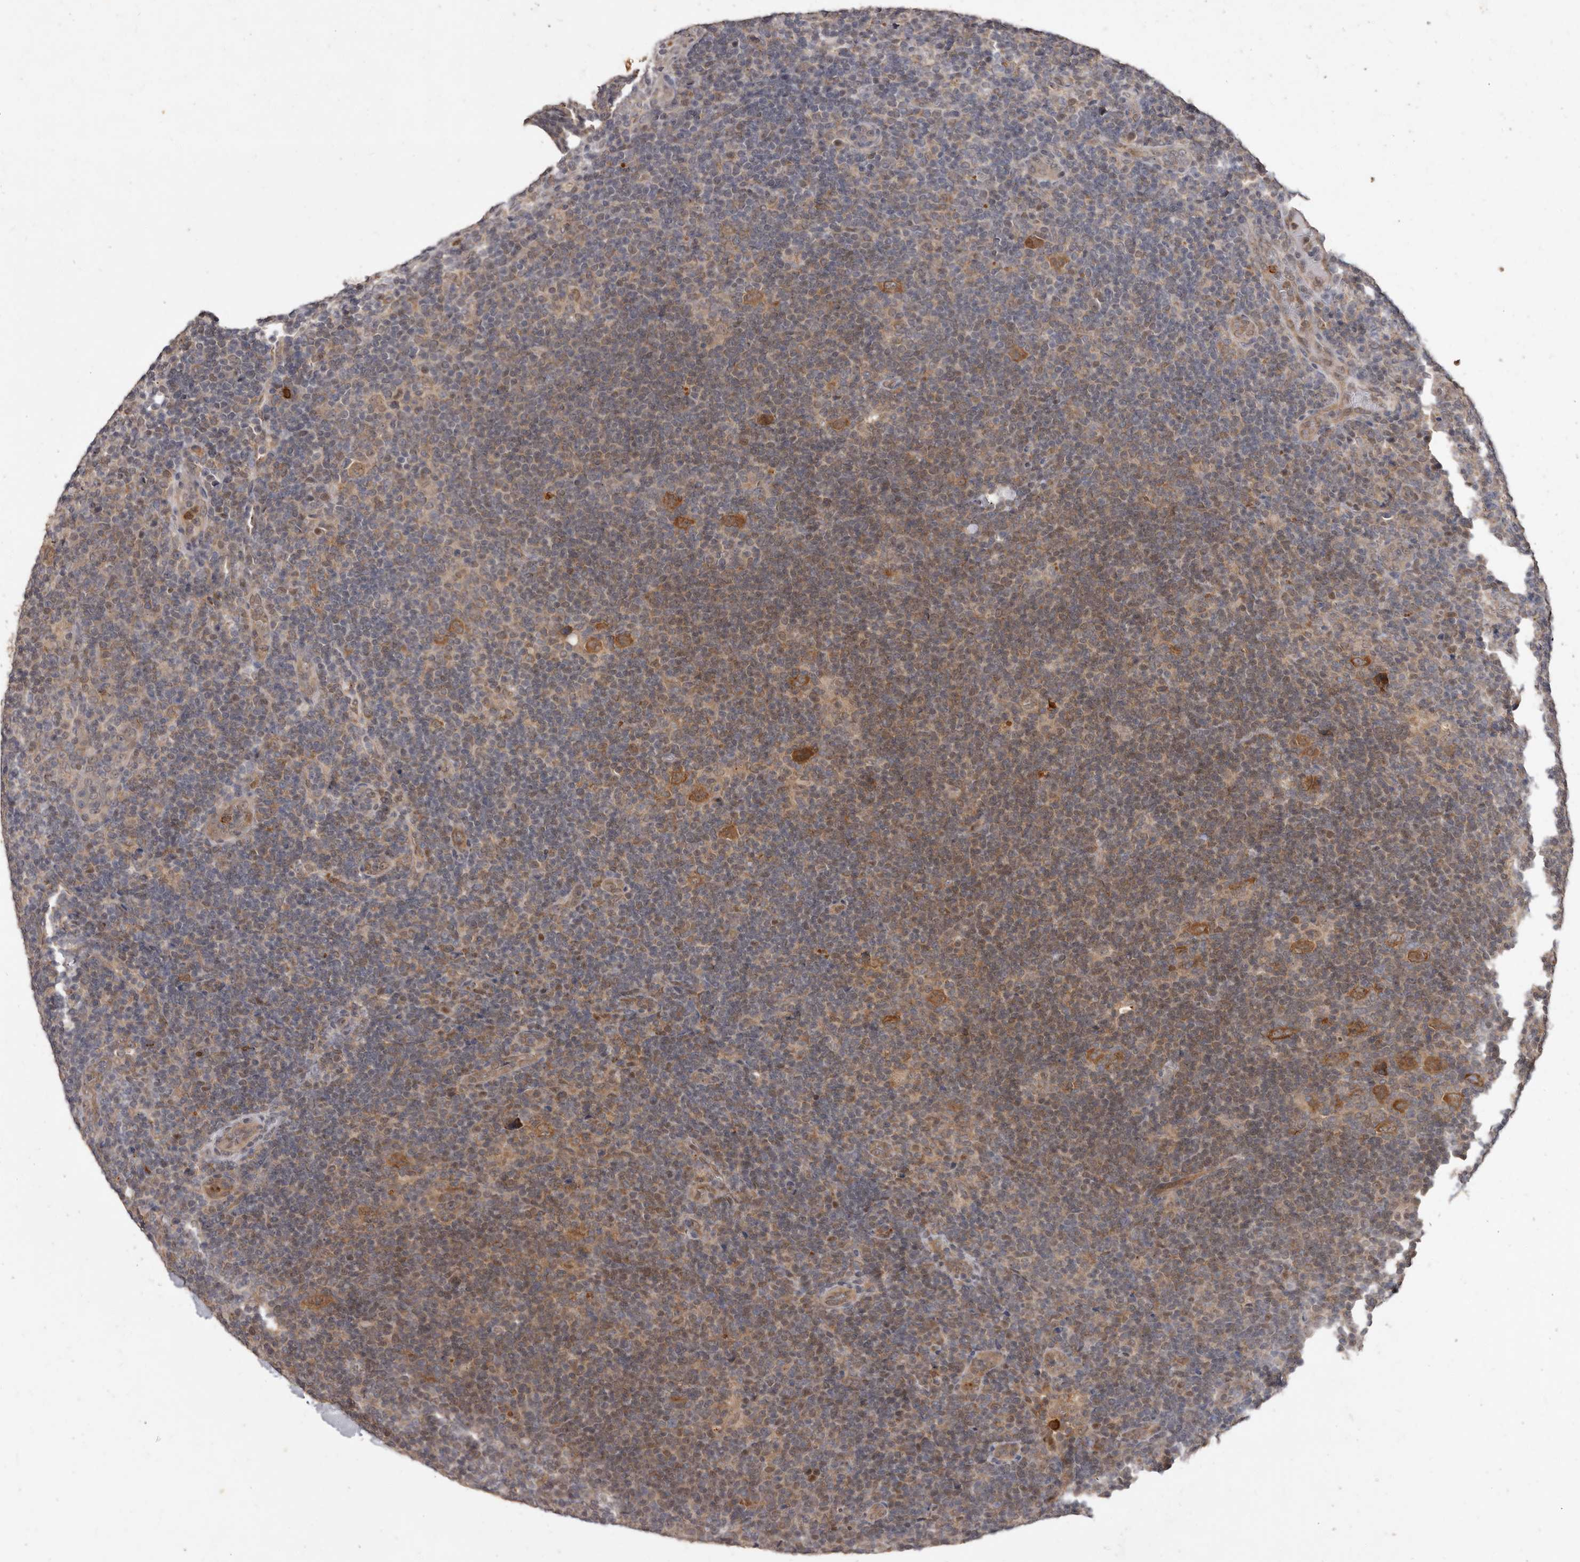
{"staining": {"intensity": "moderate", "quantity": ">75%", "location": "cytoplasmic/membranous"}, "tissue": "lymphoma", "cell_type": "Tumor cells", "image_type": "cancer", "snomed": [{"axis": "morphology", "description": "Hodgkin's disease, NOS"}, {"axis": "topography", "description": "Lymph node"}], "caption": "Hodgkin's disease was stained to show a protein in brown. There is medium levels of moderate cytoplasmic/membranous staining in approximately >75% of tumor cells.", "gene": "ACLY", "patient": {"sex": "female", "age": 57}}